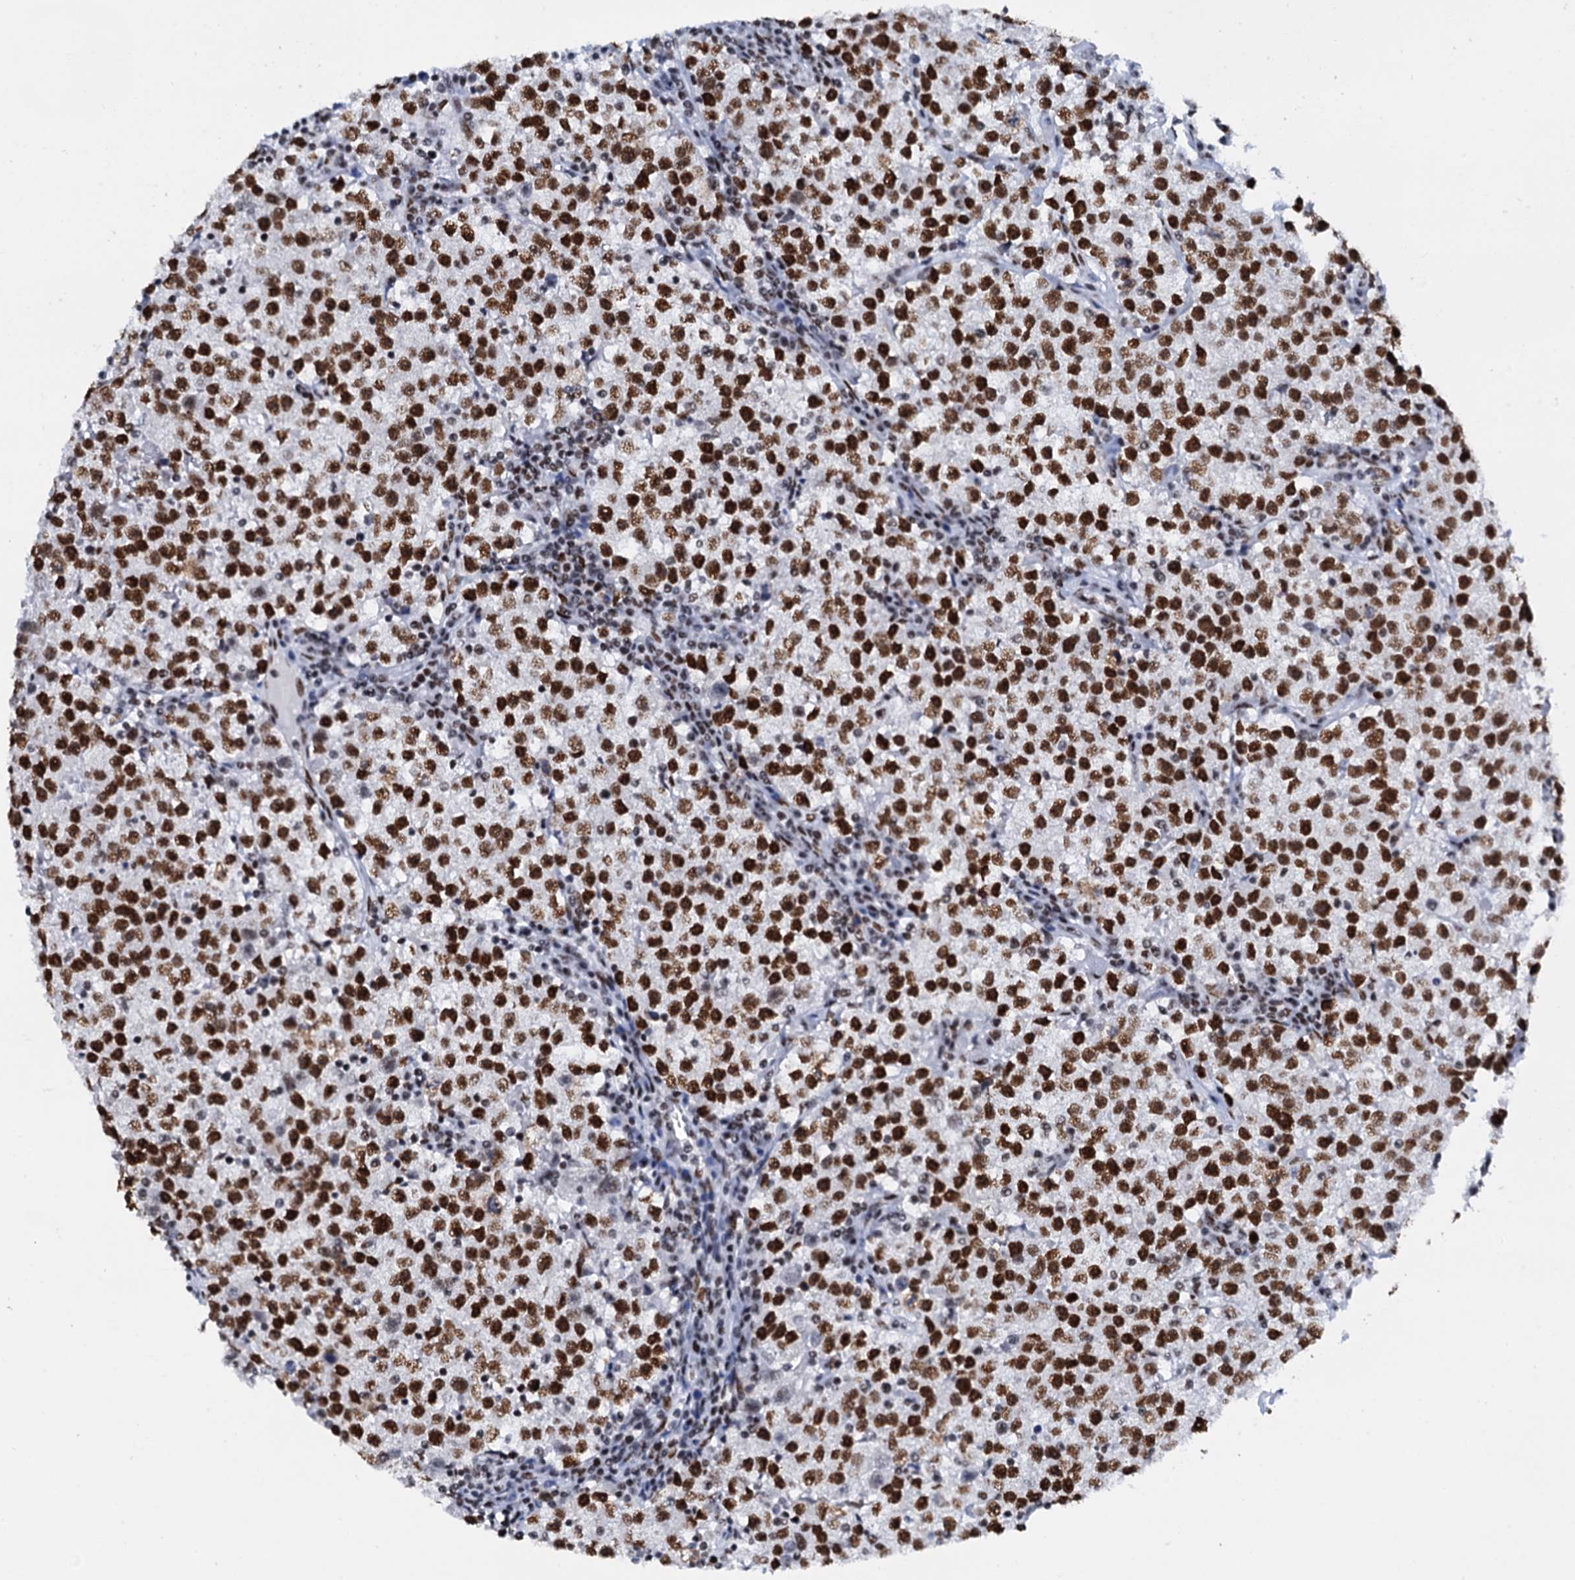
{"staining": {"intensity": "strong", "quantity": ">75%", "location": "nuclear"}, "tissue": "testis cancer", "cell_type": "Tumor cells", "image_type": "cancer", "snomed": [{"axis": "morphology", "description": "Seminoma, NOS"}, {"axis": "topography", "description": "Testis"}], "caption": "About >75% of tumor cells in human seminoma (testis) show strong nuclear protein expression as visualized by brown immunohistochemical staining.", "gene": "SLTM", "patient": {"sex": "male", "age": 22}}